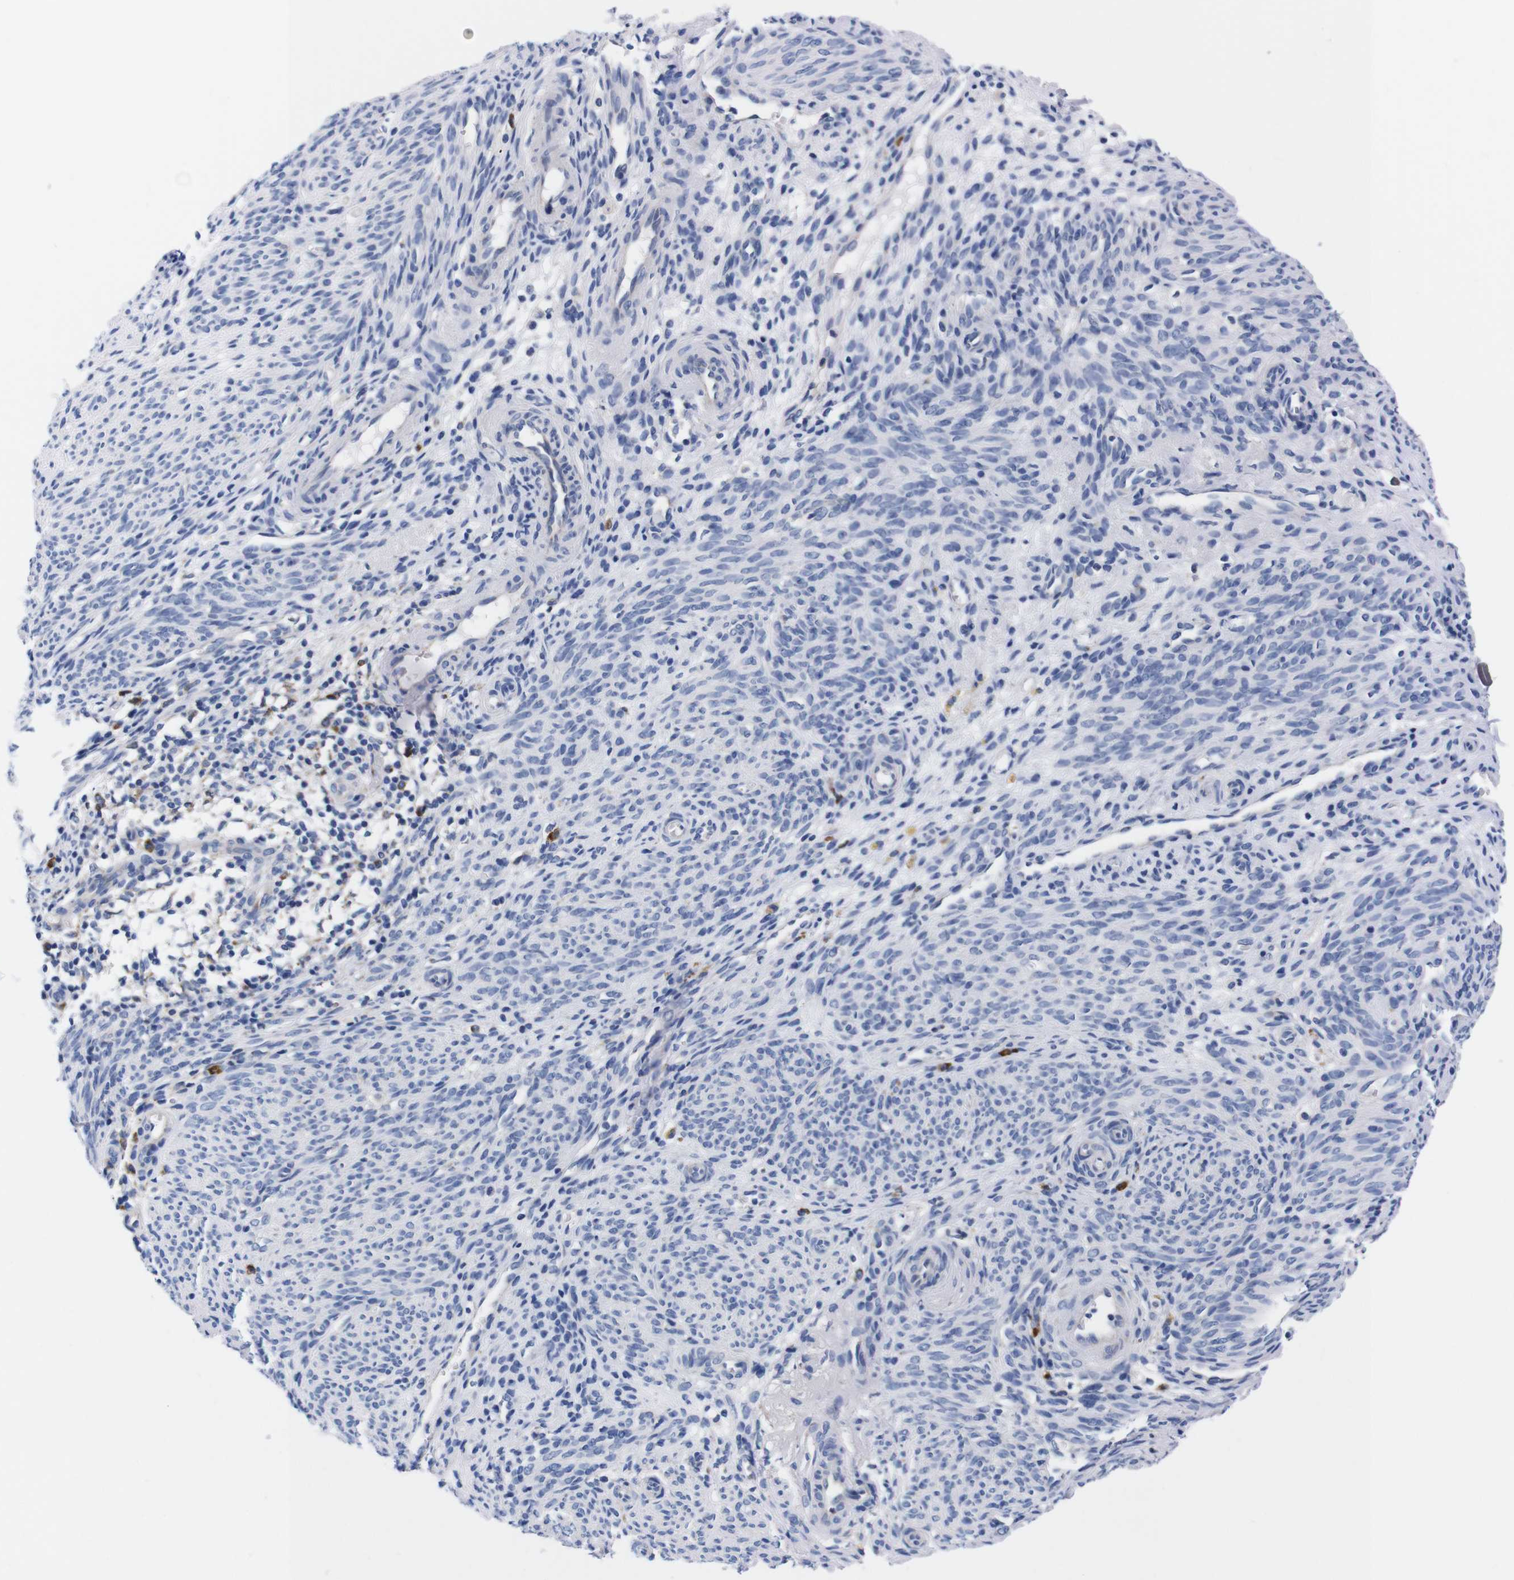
{"staining": {"intensity": "negative", "quantity": "none", "location": "none"}, "tissue": "endometrium", "cell_type": "Cells in endometrial stroma", "image_type": "normal", "snomed": [{"axis": "morphology", "description": "Normal tissue, NOS"}, {"axis": "morphology", "description": "Adenocarcinoma, NOS"}, {"axis": "topography", "description": "Endometrium"}, {"axis": "topography", "description": "Ovary"}], "caption": "IHC micrograph of benign endometrium: human endometrium stained with DAB exhibits no significant protein positivity in cells in endometrial stroma.", "gene": "NEBL", "patient": {"sex": "female", "age": 68}}